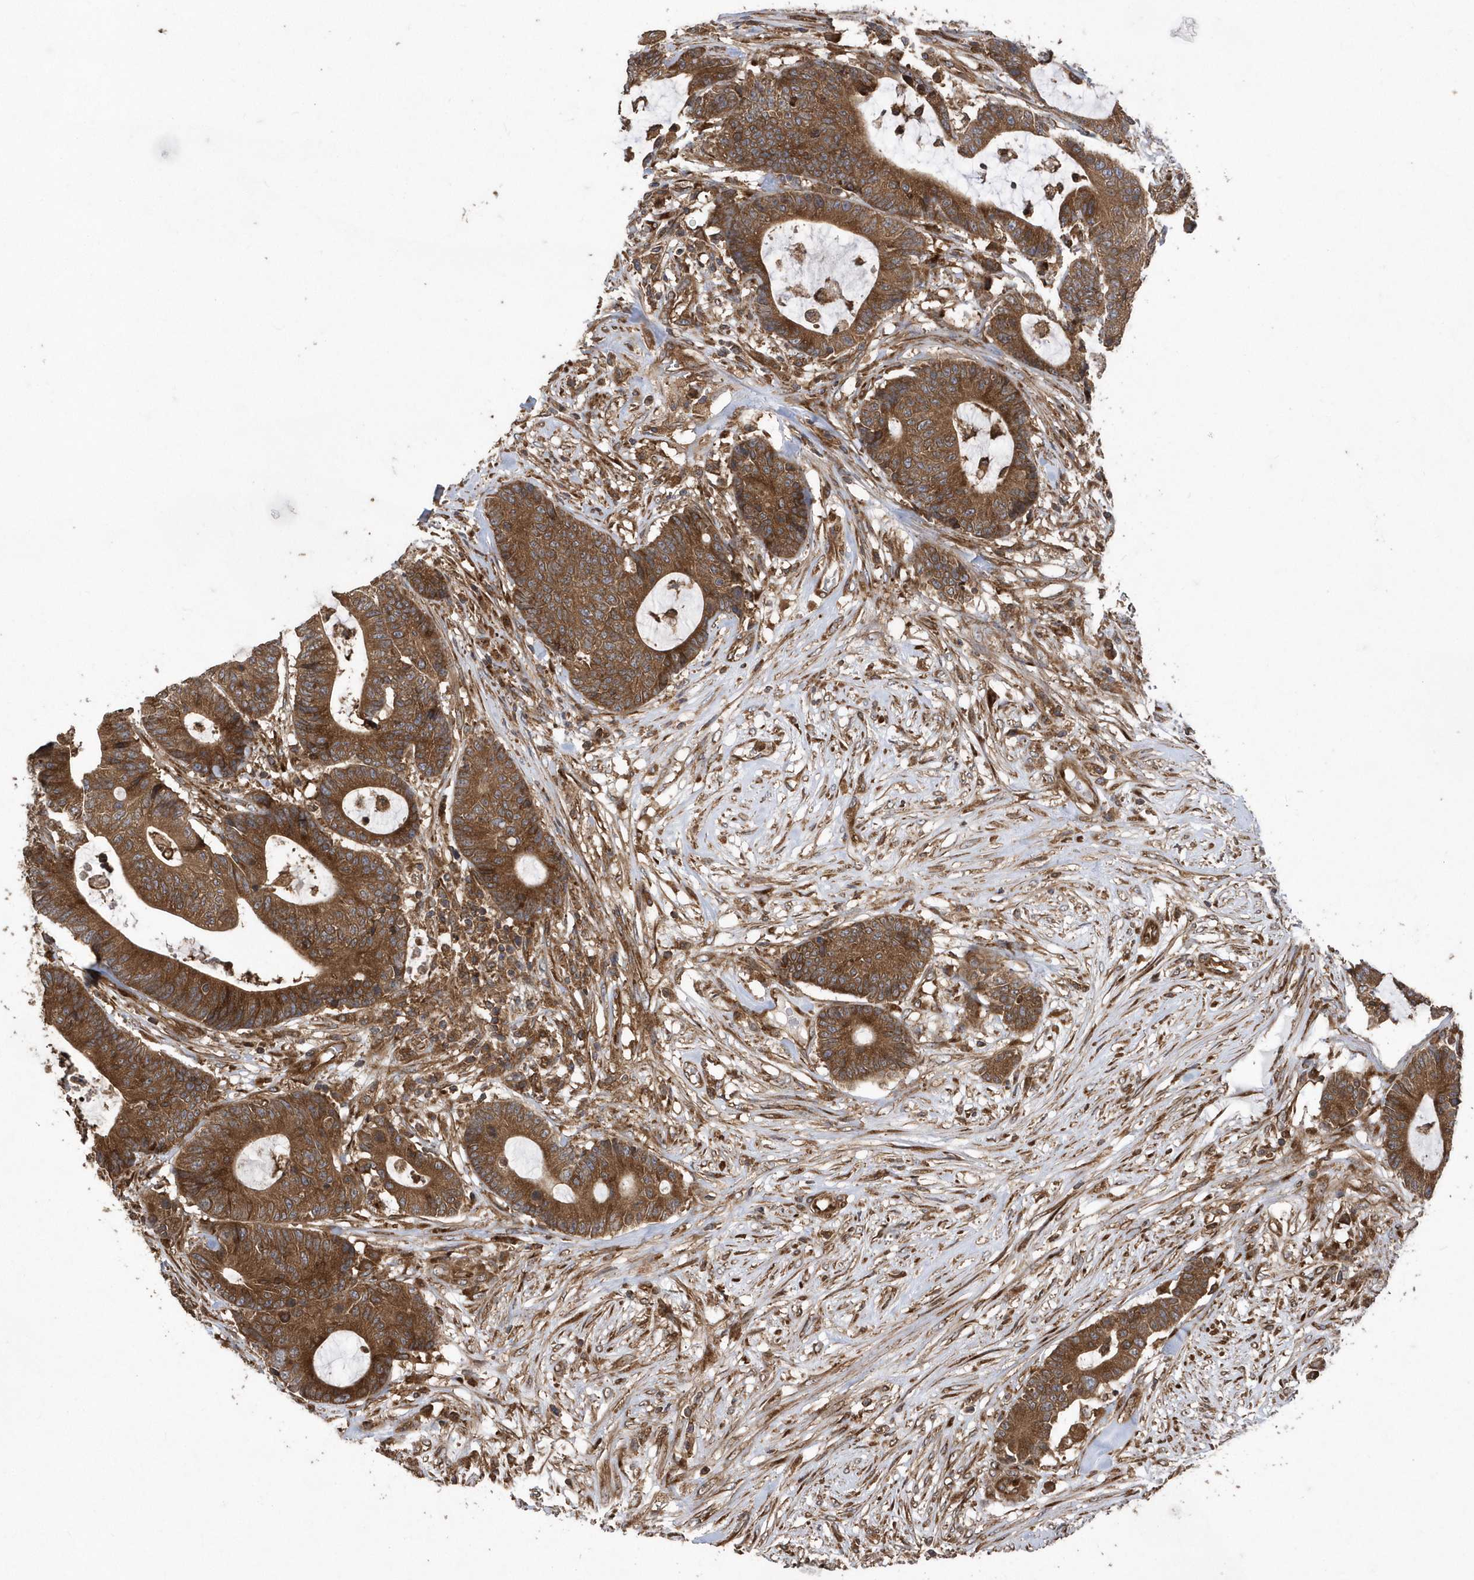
{"staining": {"intensity": "strong", "quantity": ">75%", "location": "cytoplasmic/membranous"}, "tissue": "colorectal cancer", "cell_type": "Tumor cells", "image_type": "cancer", "snomed": [{"axis": "morphology", "description": "Adenocarcinoma, NOS"}, {"axis": "topography", "description": "Colon"}], "caption": "A brown stain shows strong cytoplasmic/membranous expression of a protein in adenocarcinoma (colorectal) tumor cells.", "gene": "WASHC5", "patient": {"sex": "female", "age": 84}}